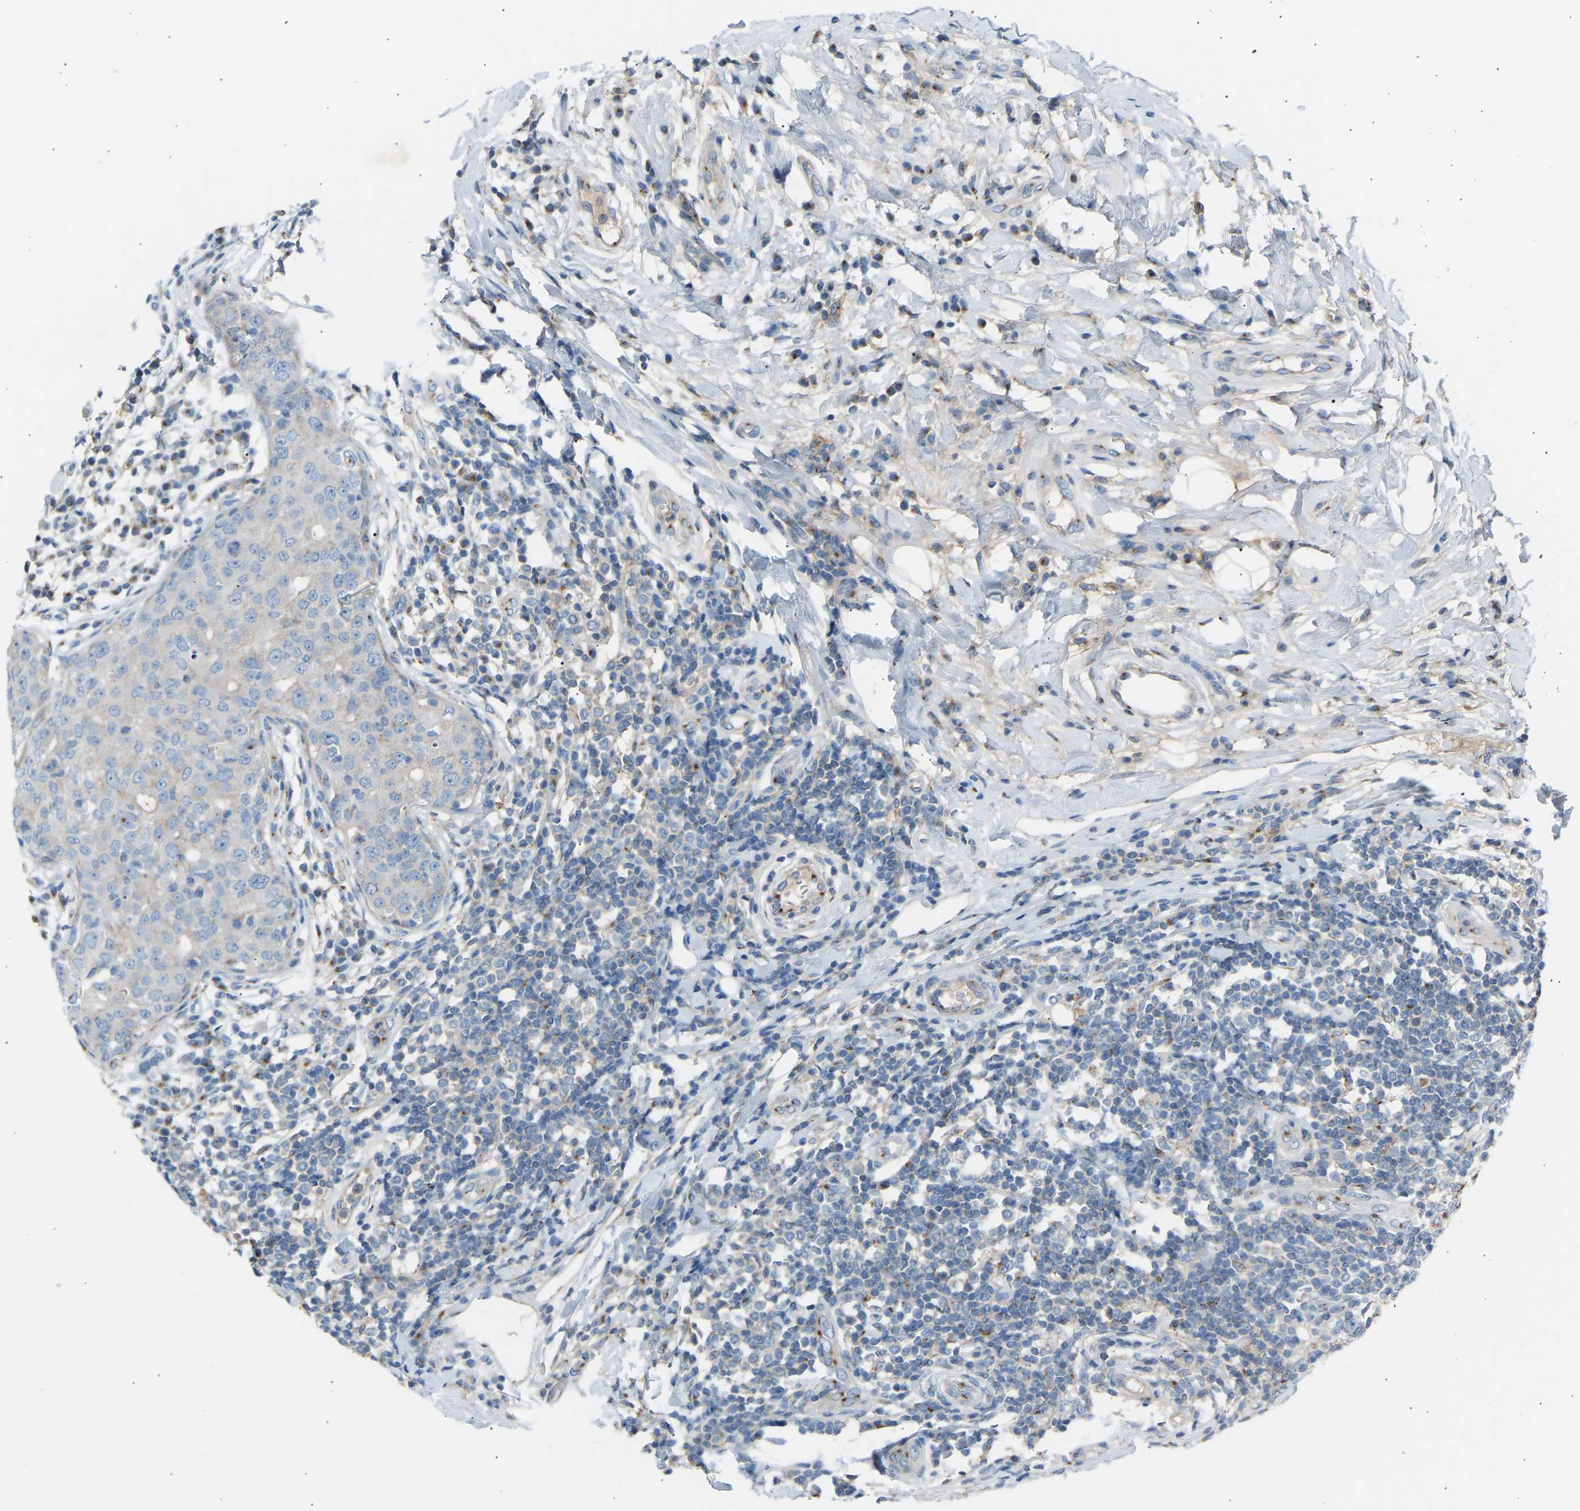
{"staining": {"intensity": "negative", "quantity": "none", "location": "none"}, "tissue": "breast cancer", "cell_type": "Tumor cells", "image_type": "cancer", "snomed": [{"axis": "morphology", "description": "Duct carcinoma"}, {"axis": "topography", "description": "Breast"}], "caption": "An immunohistochemistry image of breast cancer is shown. There is no staining in tumor cells of breast cancer.", "gene": "CYREN", "patient": {"sex": "female", "age": 27}}